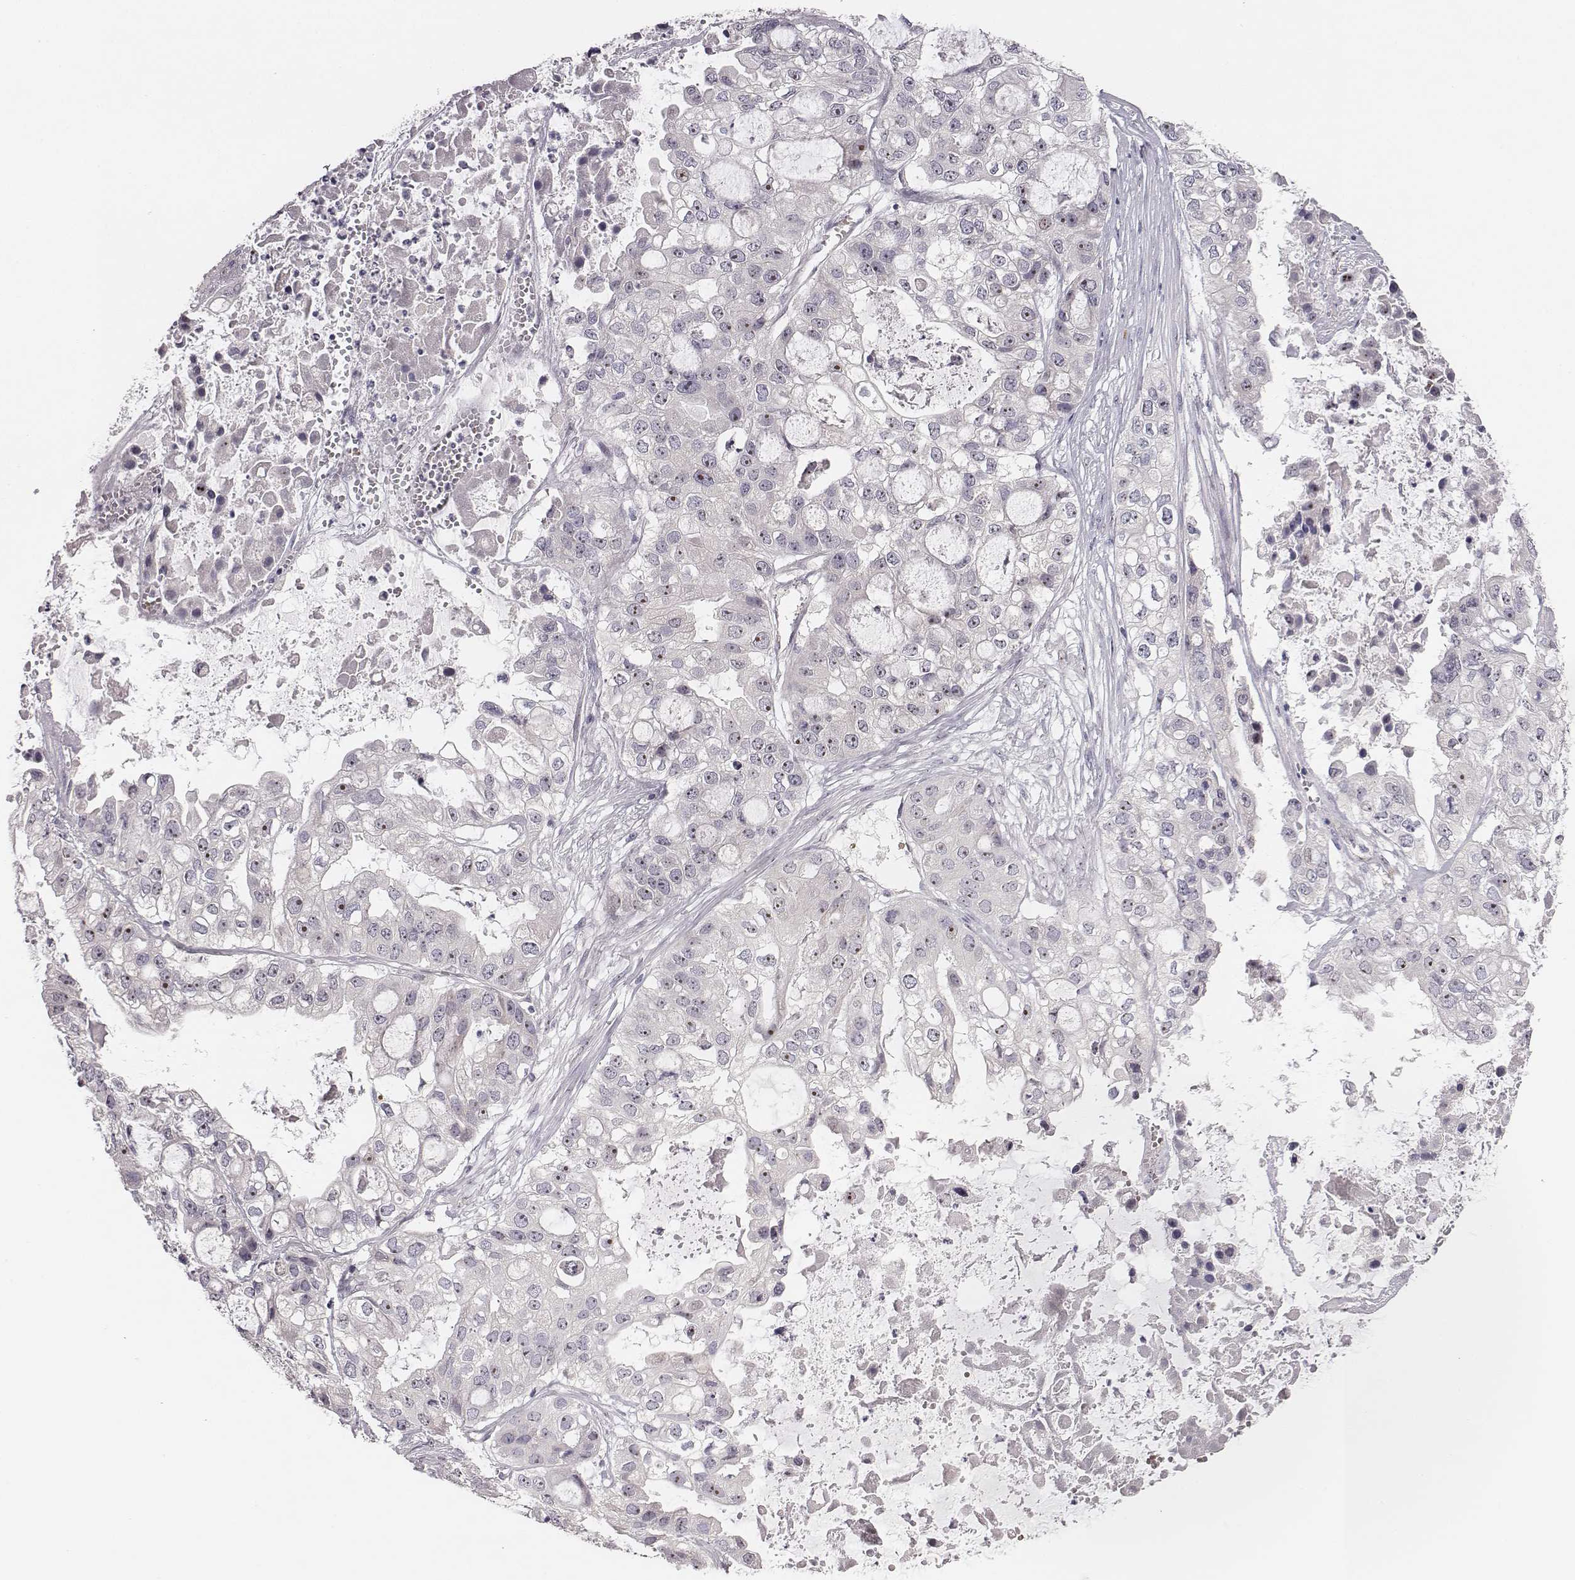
{"staining": {"intensity": "strong", "quantity": "25%-75%", "location": "nuclear"}, "tissue": "ovarian cancer", "cell_type": "Tumor cells", "image_type": "cancer", "snomed": [{"axis": "morphology", "description": "Cystadenocarcinoma, serous, NOS"}, {"axis": "topography", "description": "Ovary"}], "caption": "Ovarian cancer tissue displays strong nuclear positivity in about 25%-75% of tumor cells, visualized by immunohistochemistry.", "gene": "NIFK", "patient": {"sex": "female", "age": 56}}